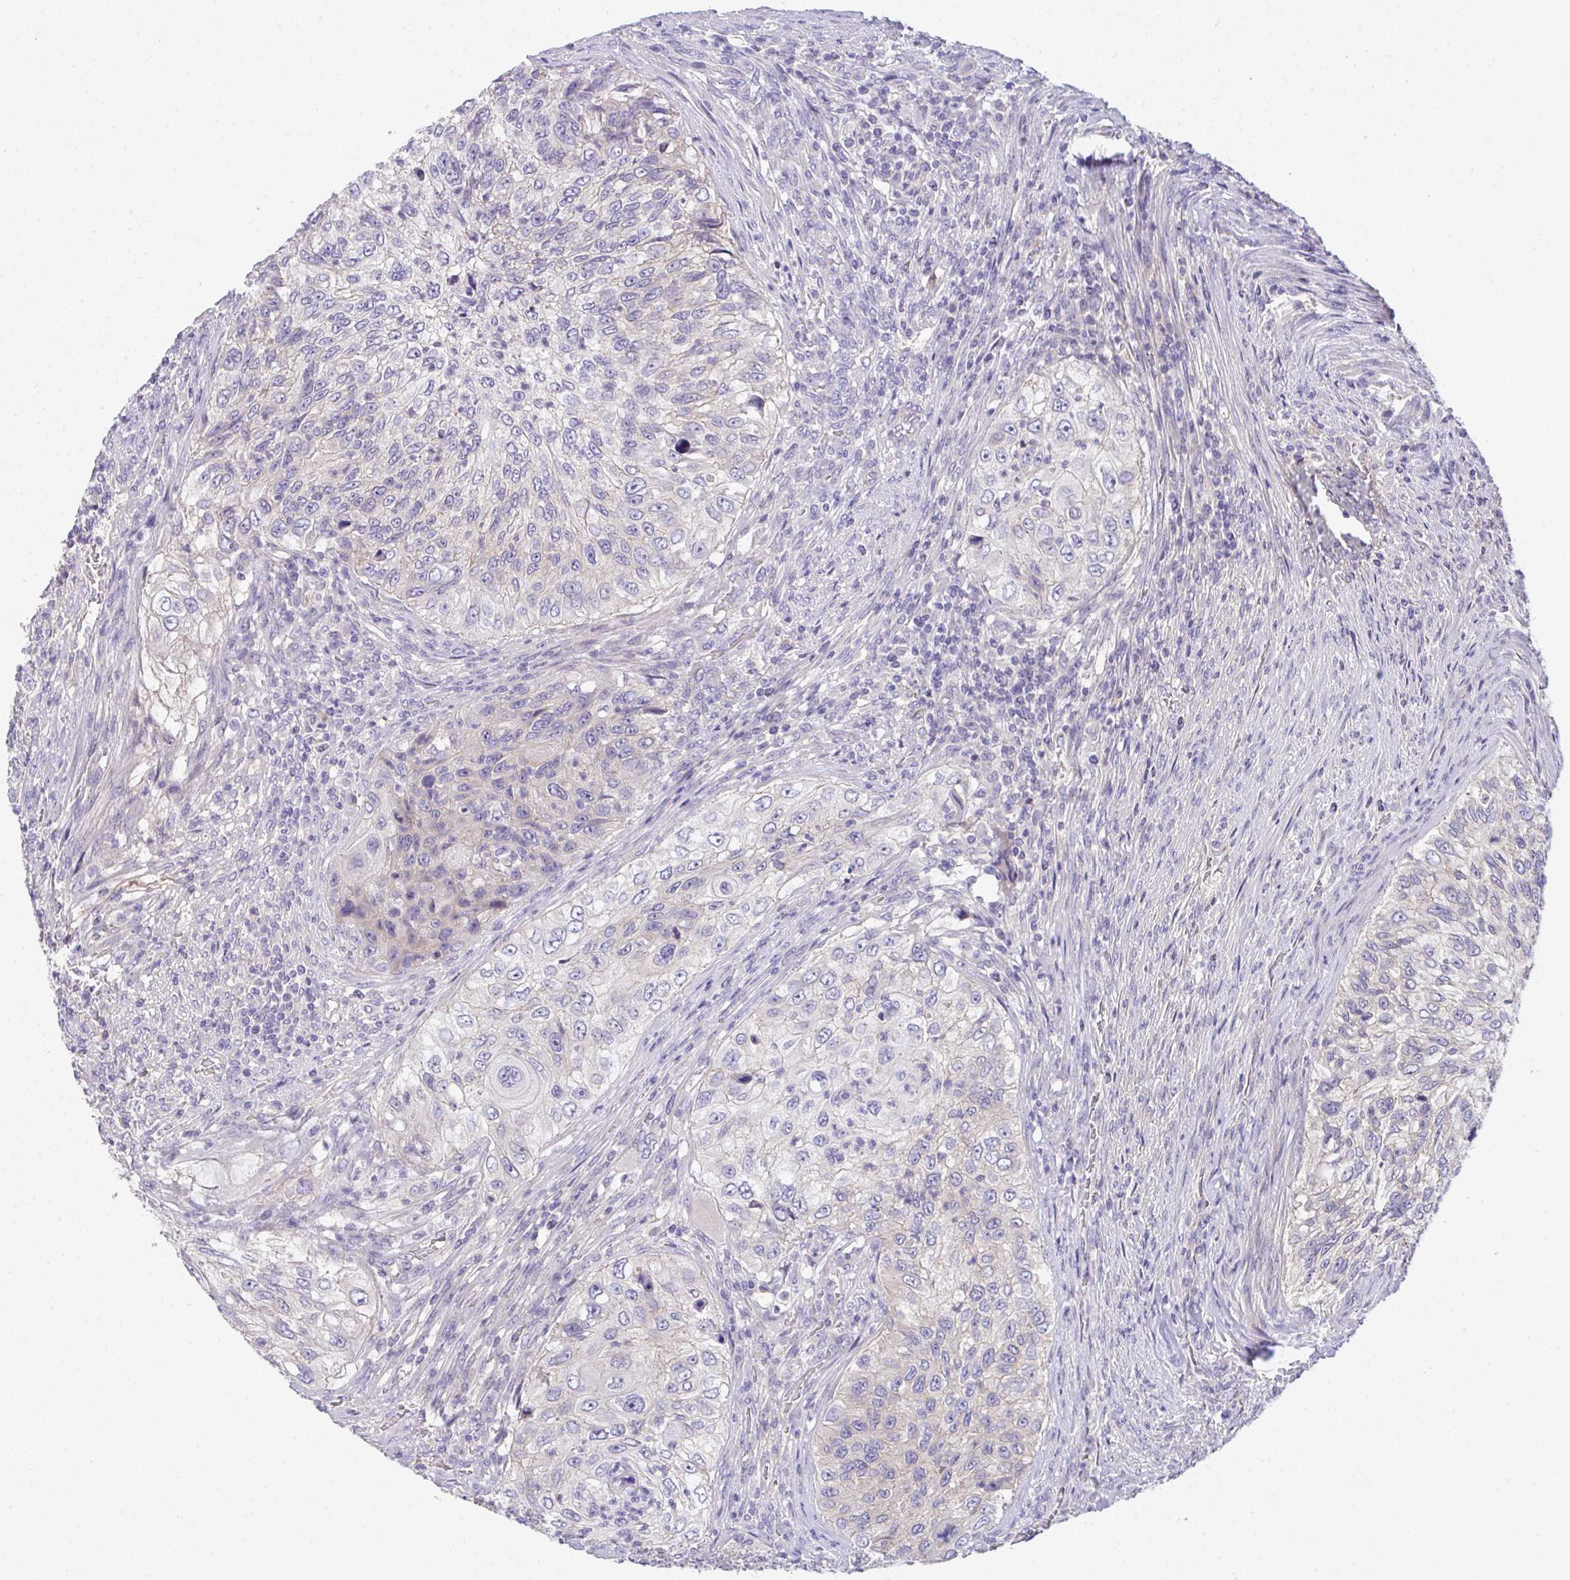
{"staining": {"intensity": "negative", "quantity": "none", "location": "none"}, "tissue": "urothelial cancer", "cell_type": "Tumor cells", "image_type": "cancer", "snomed": [{"axis": "morphology", "description": "Urothelial carcinoma, High grade"}, {"axis": "topography", "description": "Urinary bladder"}], "caption": "Immunohistochemistry (IHC) image of high-grade urothelial carcinoma stained for a protein (brown), which reveals no positivity in tumor cells.", "gene": "ZNF581", "patient": {"sex": "female", "age": 60}}